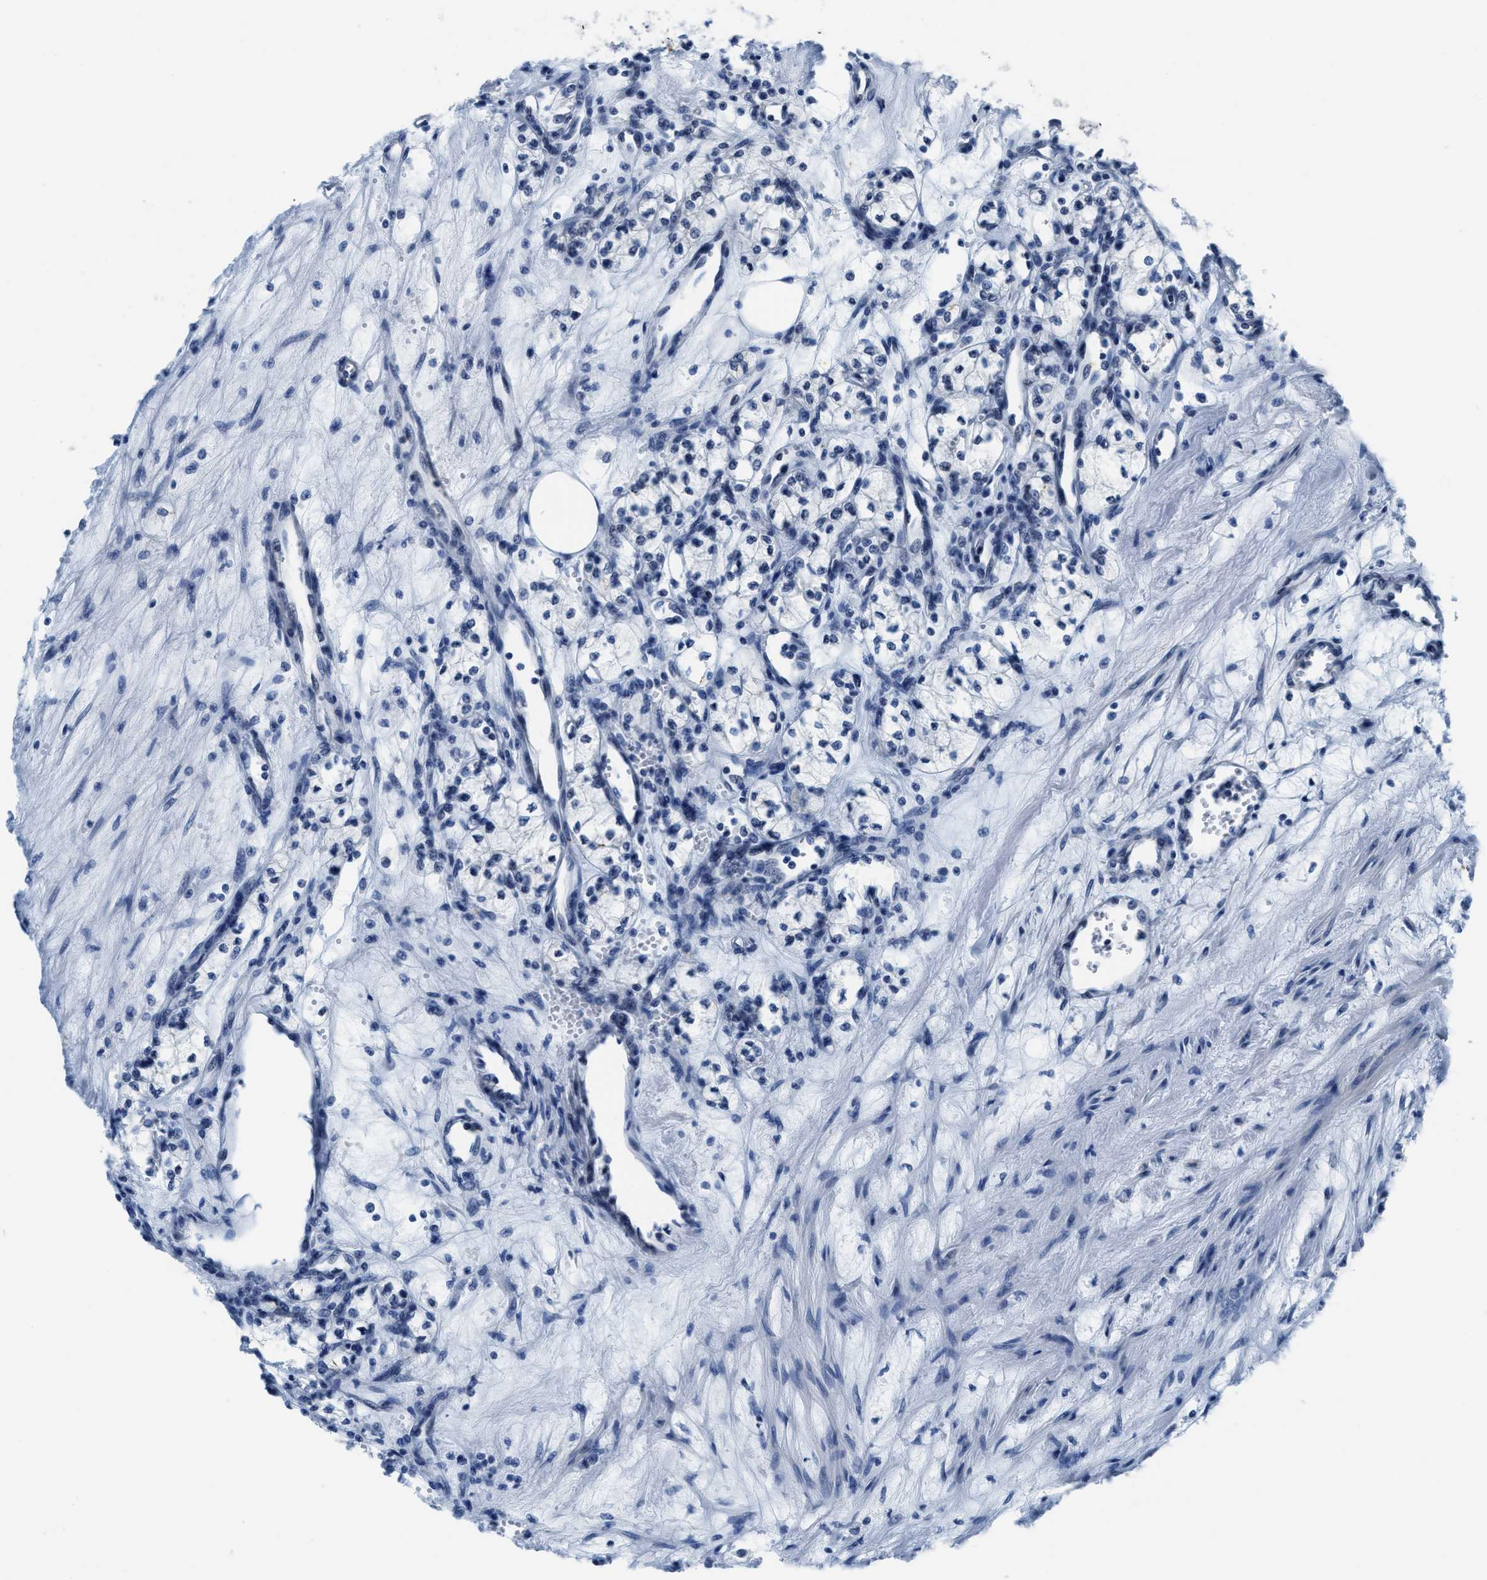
{"staining": {"intensity": "negative", "quantity": "none", "location": "none"}, "tissue": "renal cancer", "cell_type": "Tumor cells", "image_type": "cancer", "snomed": [{"axis": "morphology", "description": "Adenocarcinoma, NOS"}, {"axis": "topography", "description": "Kidney"}], "caption": "IHC image of neoplastic tissue: renal cancer (adenocarcinoma) stained with DAB exhibits no significant protein staining in tumor cells.", "gene": "ASZ1", "patient": {"sex": "male", "age": 59}}